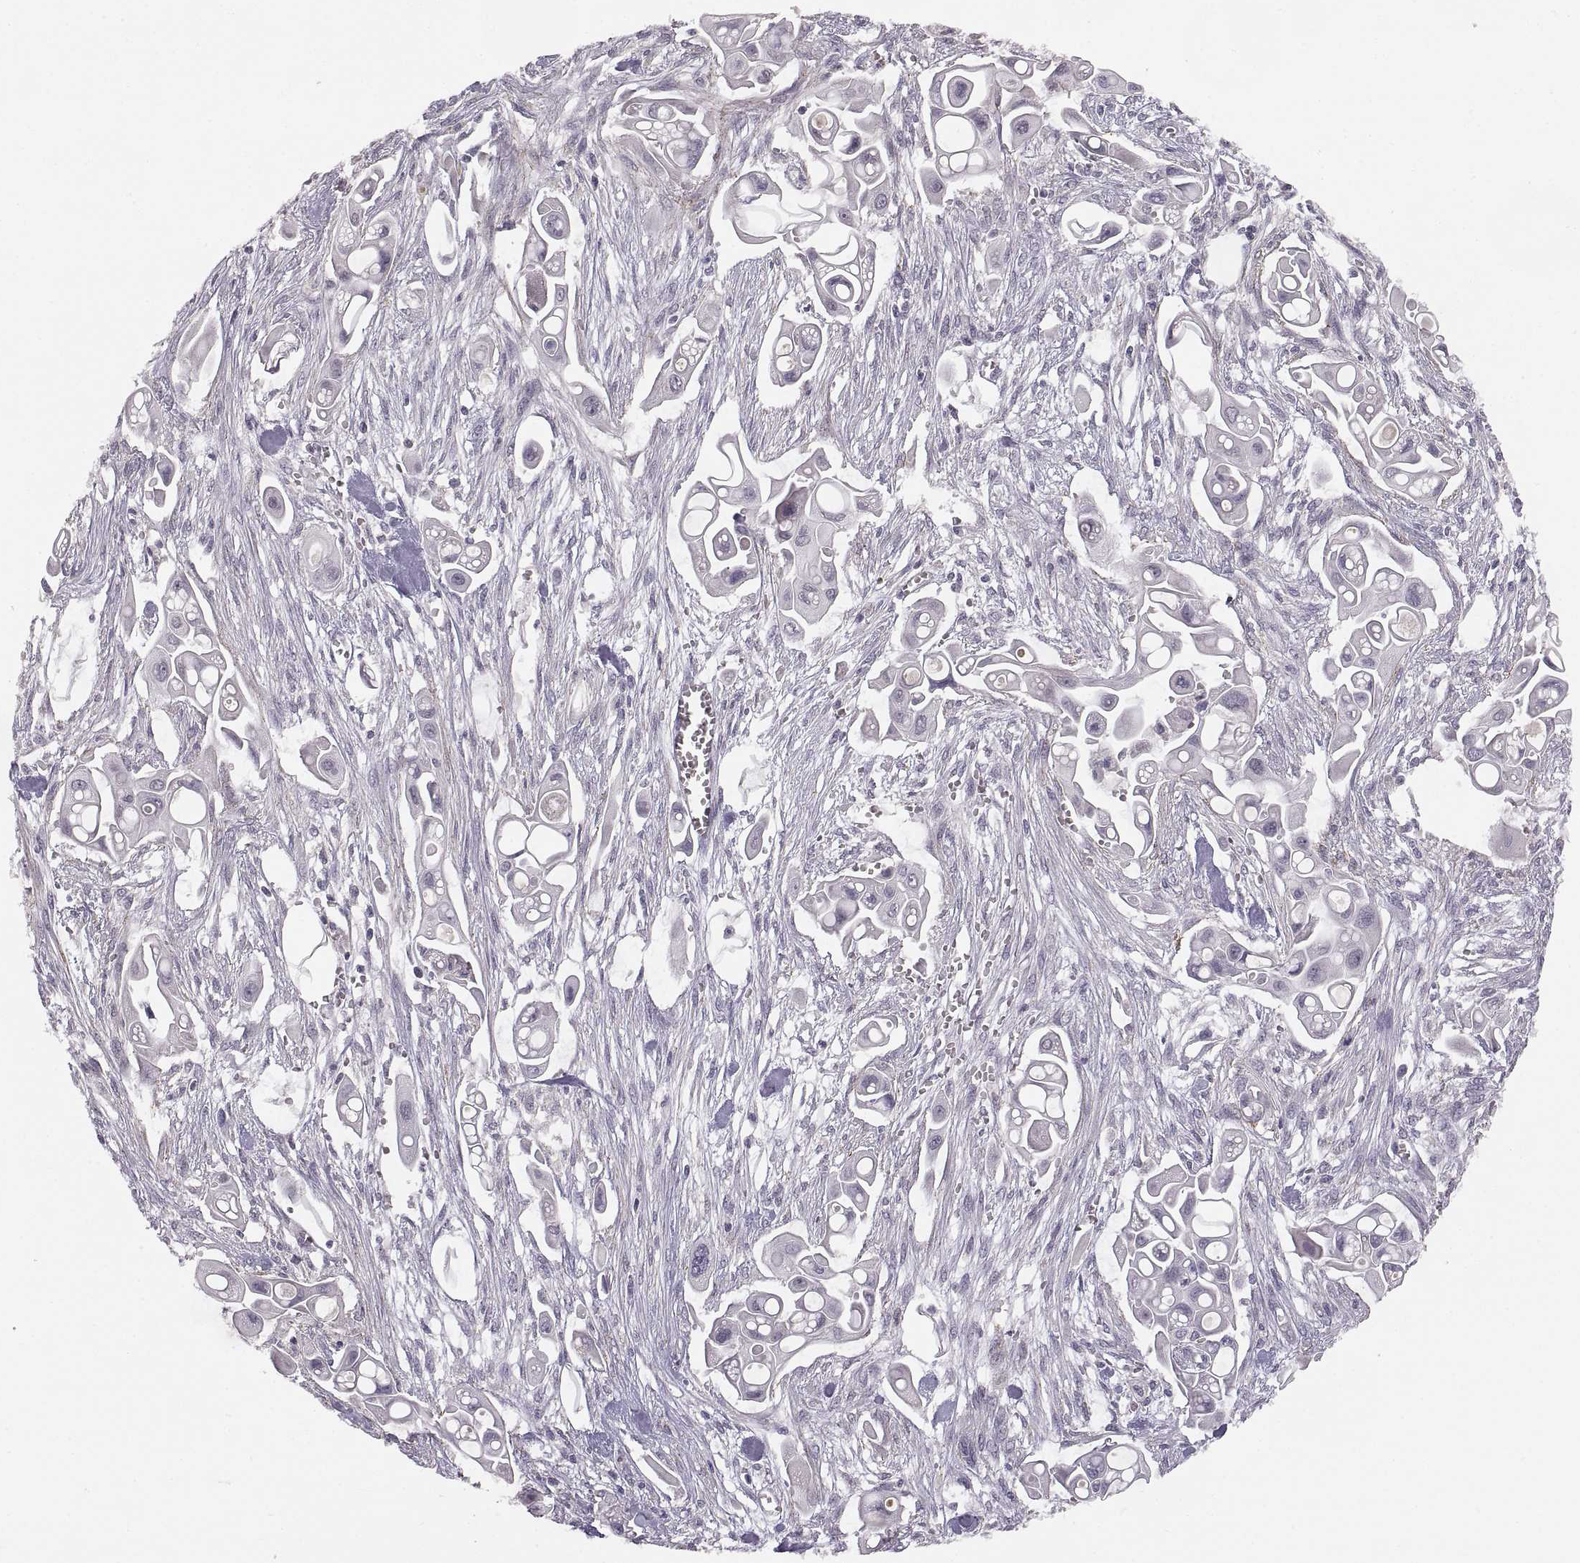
{"staining": {"intensity": "negative", "quantity": "none", "location": "none"}, "tissue": "pancreatic cancer", "cell_type": "Tumor cells", "image_type": "cancer", "snomed": [{"axis": "morphology", "description": "Adenocarcinoma, NOS"}, {"axis": "topography", "description": "Pancreas"}], "caption": "DAB (3,3'-diaminobenzidine) immunohistochemical staining of human pancreatic cancer reveals no significant positivity in tumor cells.", "gene": "CDH2", "patient": {"sex": "male", "age": 50}}